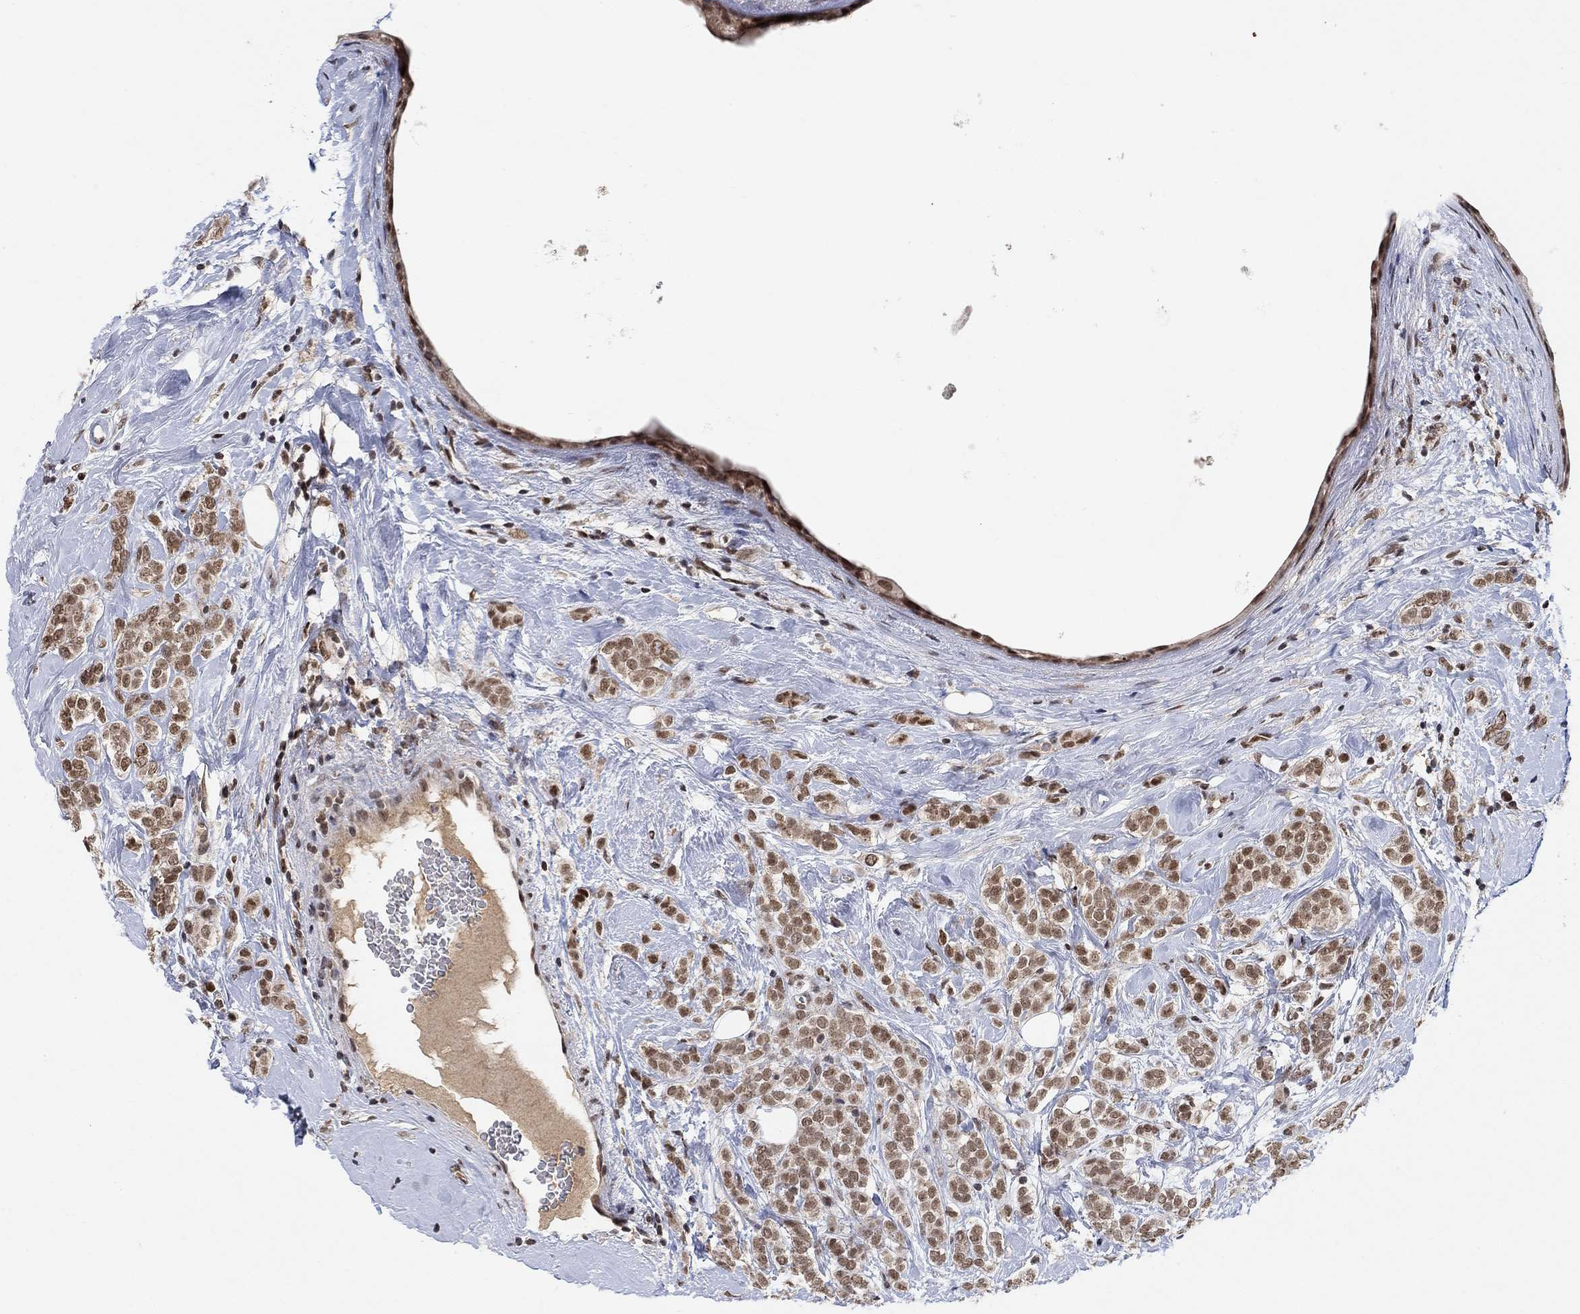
{"staining": {"intensity": "moderate", "quantity": ">75%", "location": "nuclear"}, "tissue": "breast cancer", "cell_type": "Tumor cells", "image_type": "cancer", "snomed": [{"axis": "morphology", "description": "Lobular carcinoma"}, {"axis": "topography", "description": "Breast"}], "caption": "This histopathology image shows breast lobular carcinoma stained with IHC to label a protein in brown. The nuclear of tumor cells show moderate positivity for the protein. Nuclei are counter-stained blue.", "gene": "THAP8", "patient": {"sex": "female", "age": 49}}